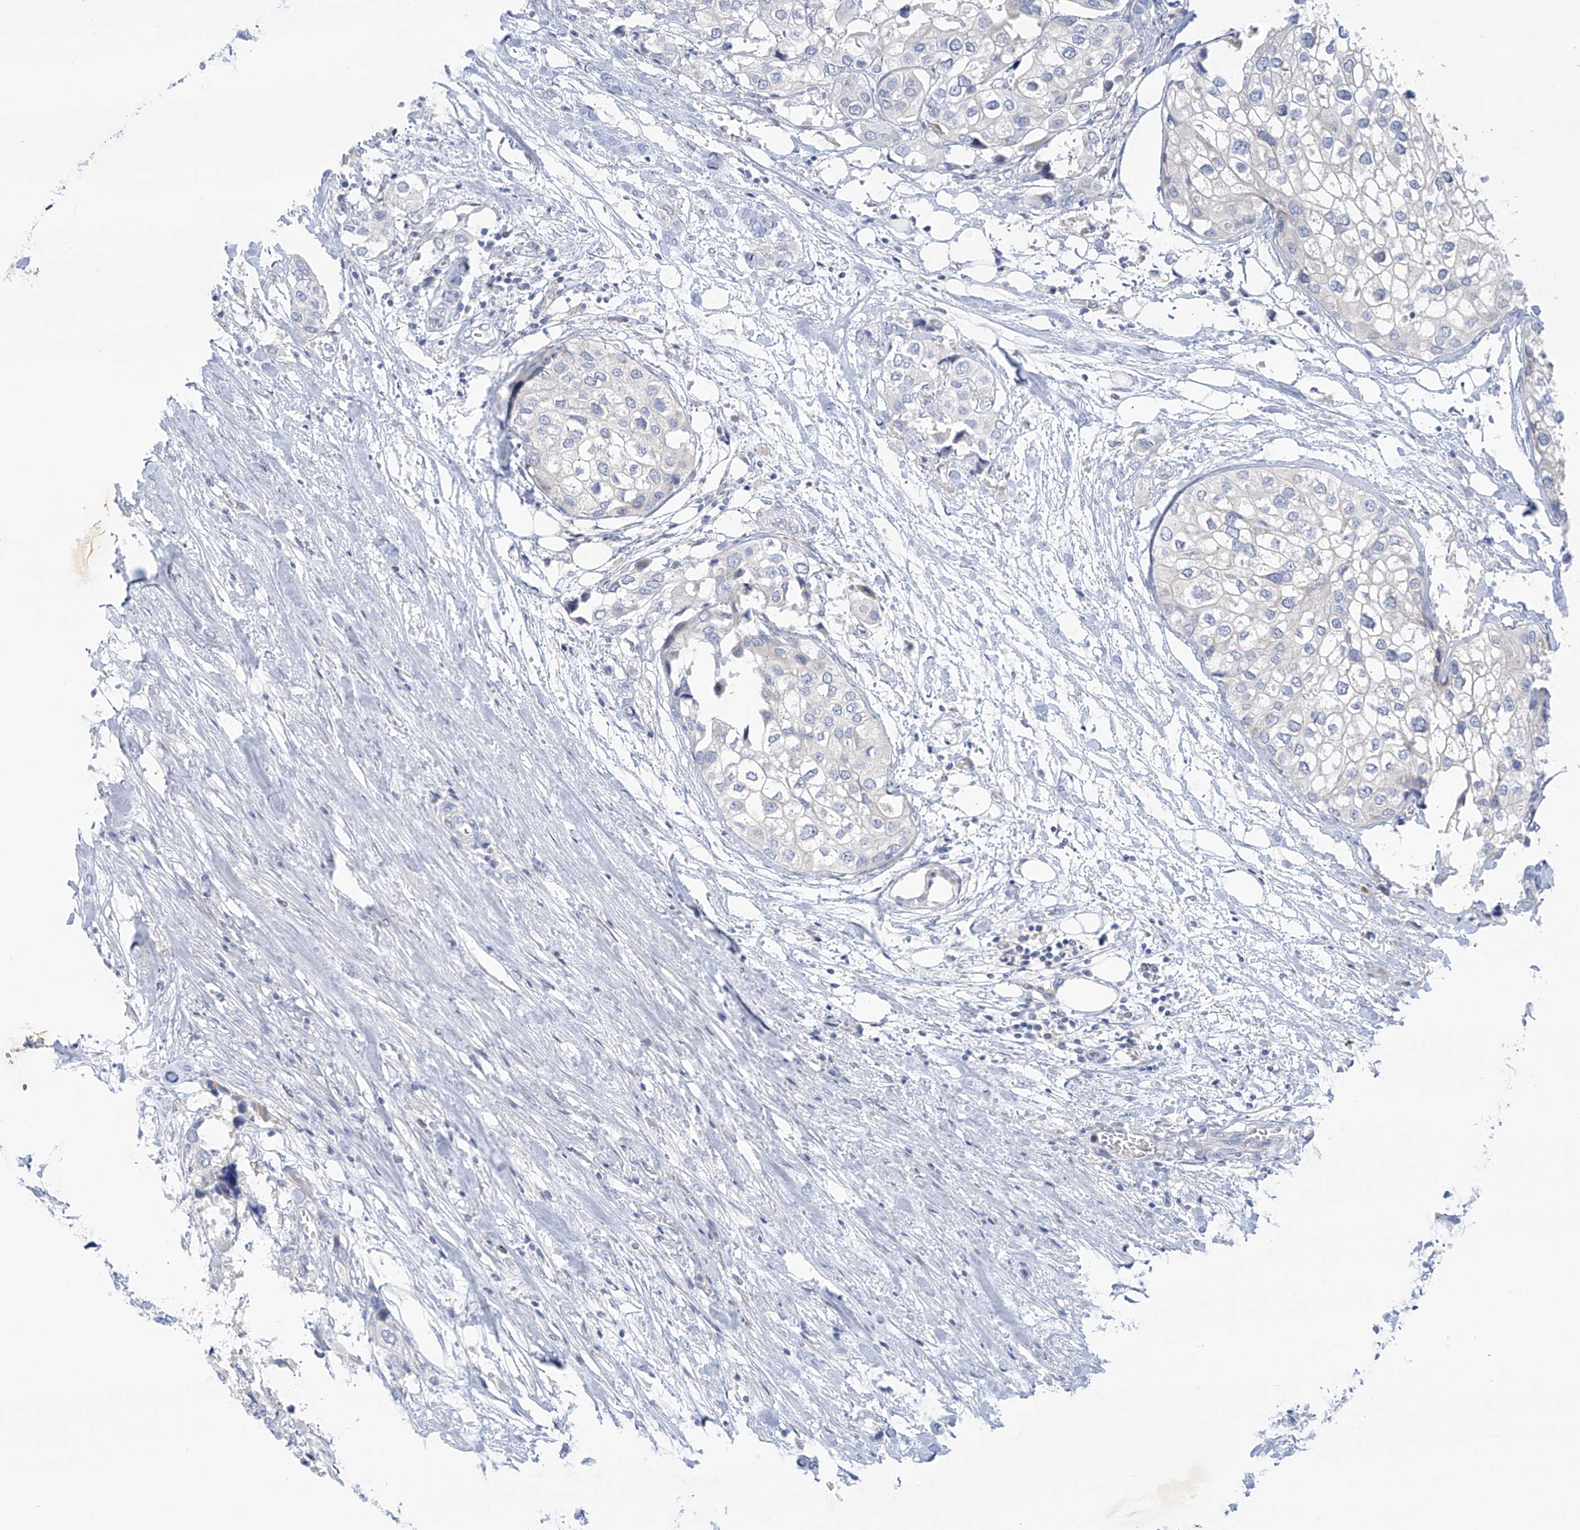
{"staining": {"intensity": "negative", "quantity": "none", "location": "none"}, "tissue": "urothelial cancer", "cell_type": "Tumor cells", "image_type": "cancer", "snomed": [{"axis": "morphology", "description": "Urothelial carcinoma, High grade"}, {"axis": "topography", "description": "Urinary bladder"}], "caption": "Tumor cells show no significant protein expression in urothelial cancer.", "gene": "SLC6A12", "patient": {"sex": "male", "age": 64}}